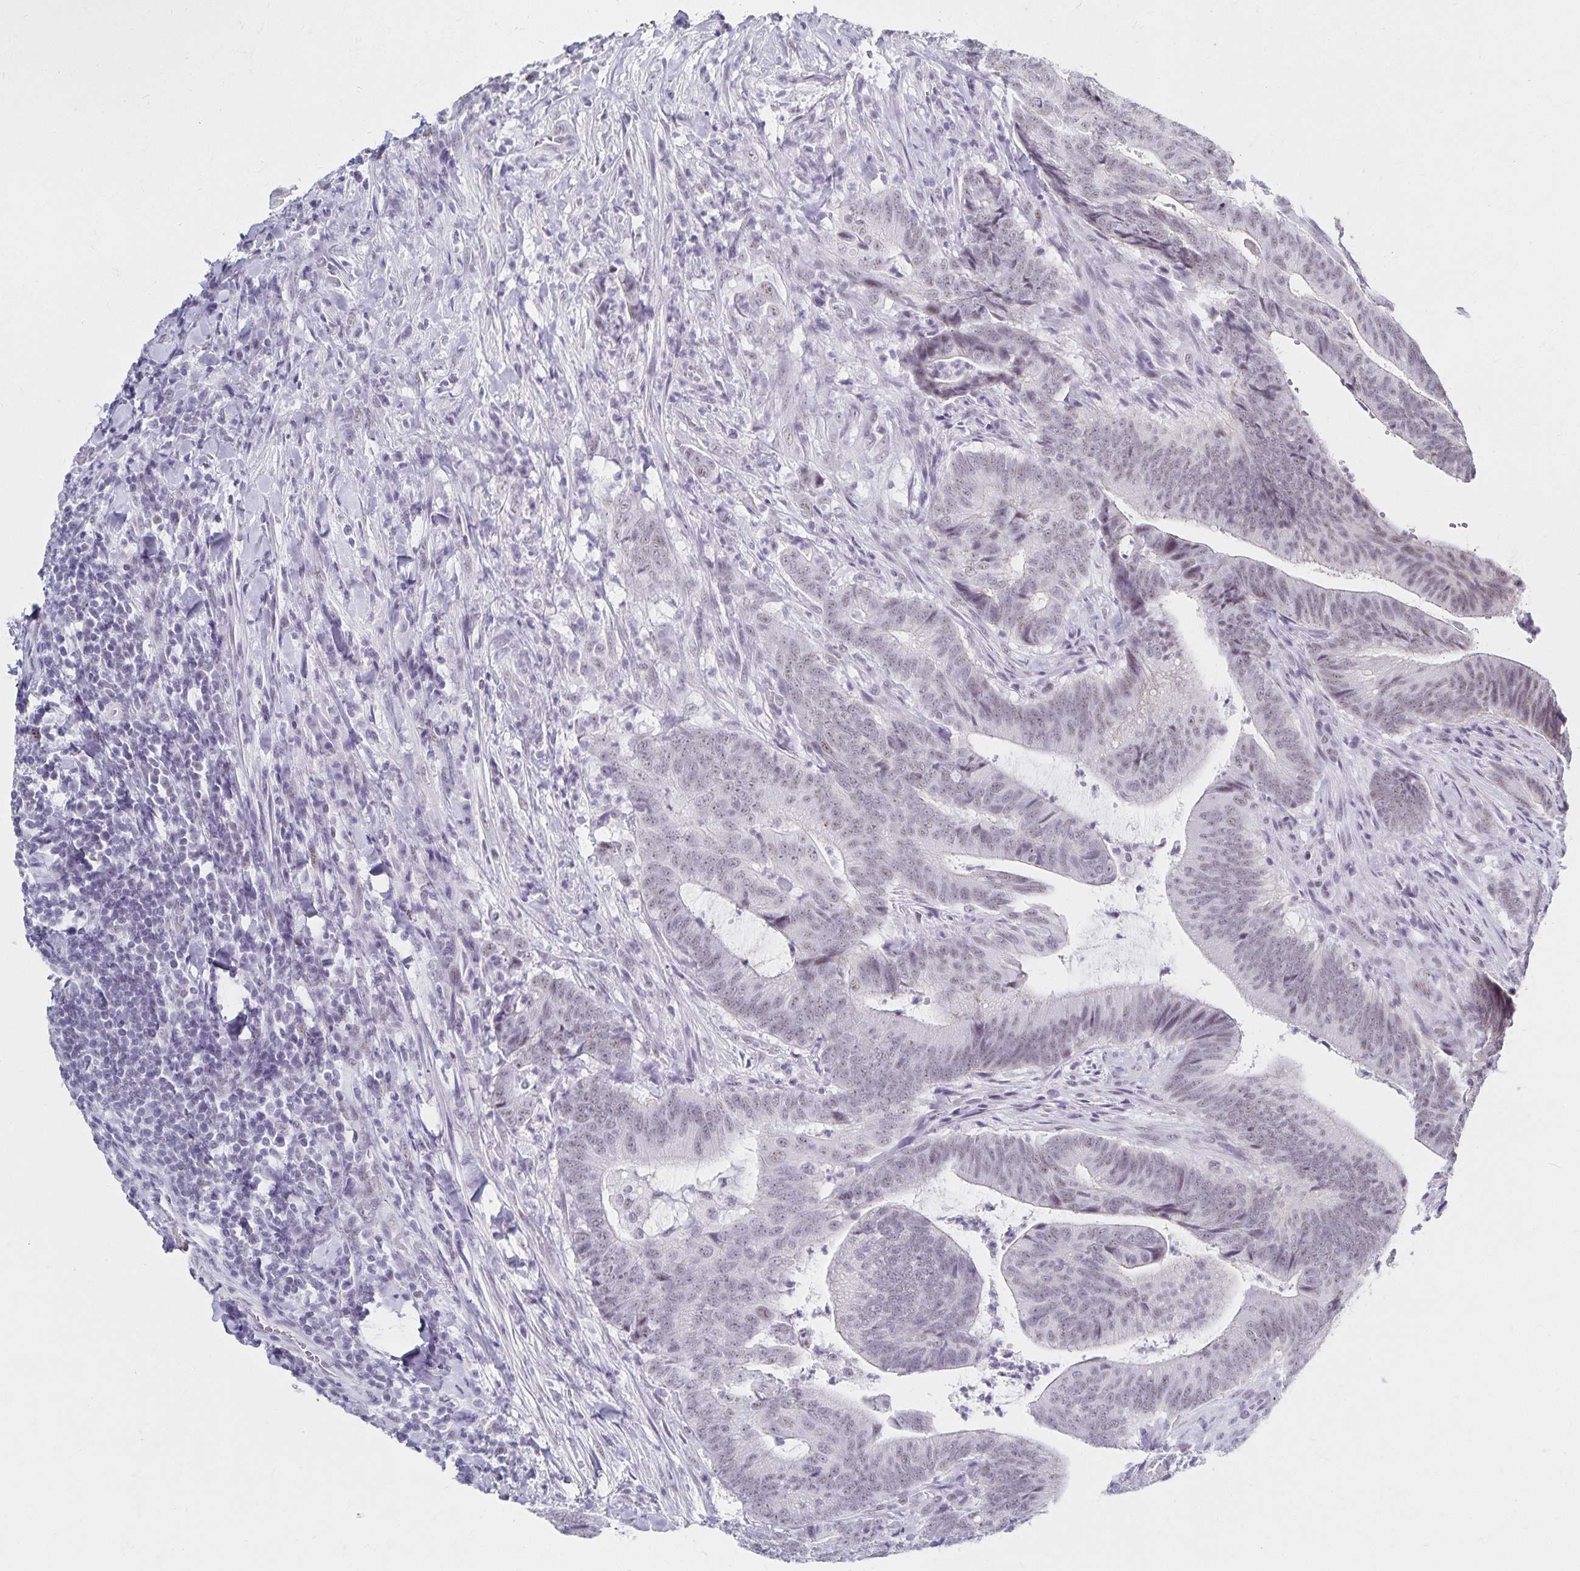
{"staining": {"intensity": "moderate", "quantity": "<25%", "location": "nuclear"}, "tissue": "colorectal cancer", "cell_type": "Tumor cells", "image_type": "cancer", "snomed": [{"axis": "morphology", "description": "Adenocarcinoma, NOS"}, {"axis": "topography", "description": "Colon"}], "caption": "Moderate nuclear positivity is seen in approximately <25% of tumor cells in adenocarcinoma (colorectal). The protein of interest is shown in brown color, while the nuclei are stained blue.", "gene": "C20orf85", "patient": {"sex": "female", "age": 43}}